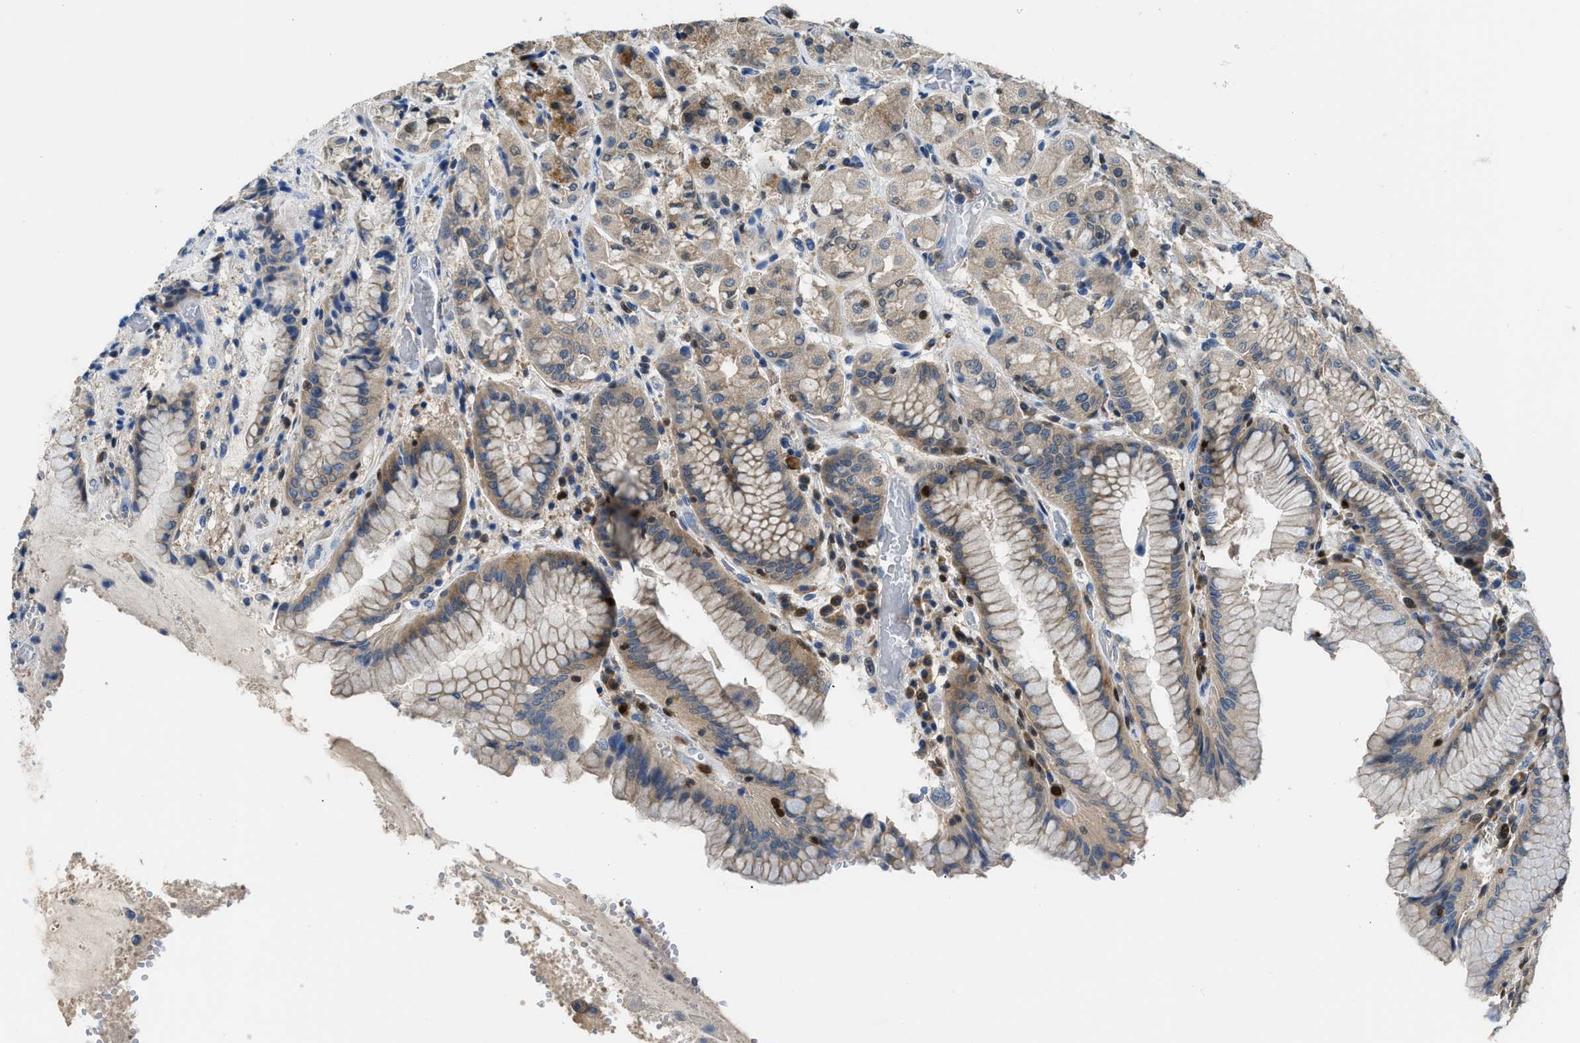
{"staining": {"intensity": "moderate", "quantity": "<25%", "location": "cytoplasmic/membranous"}, "tissue": "stomach", "cell_type": "Glandular cells", "image_type": "normal", "snomed": [{"axis": "morphology", "description": "Normal tissue, NOS"}, {"axis": "topography", "description": "Stomach"}, {"axis": "topography", "description": "Stomach, lower"}], "caption": "Immunohistochemical staining of unremarkable stomach shows low levels of moderate cytoplasmic/membranous staining in approximately <25% of glandular cells. Immunohistochemistry (ihc) stains the protein in brown and the nuclei are stained blue.", "gene": "TOX", "patient": {"sex": "female", "age": 56}}